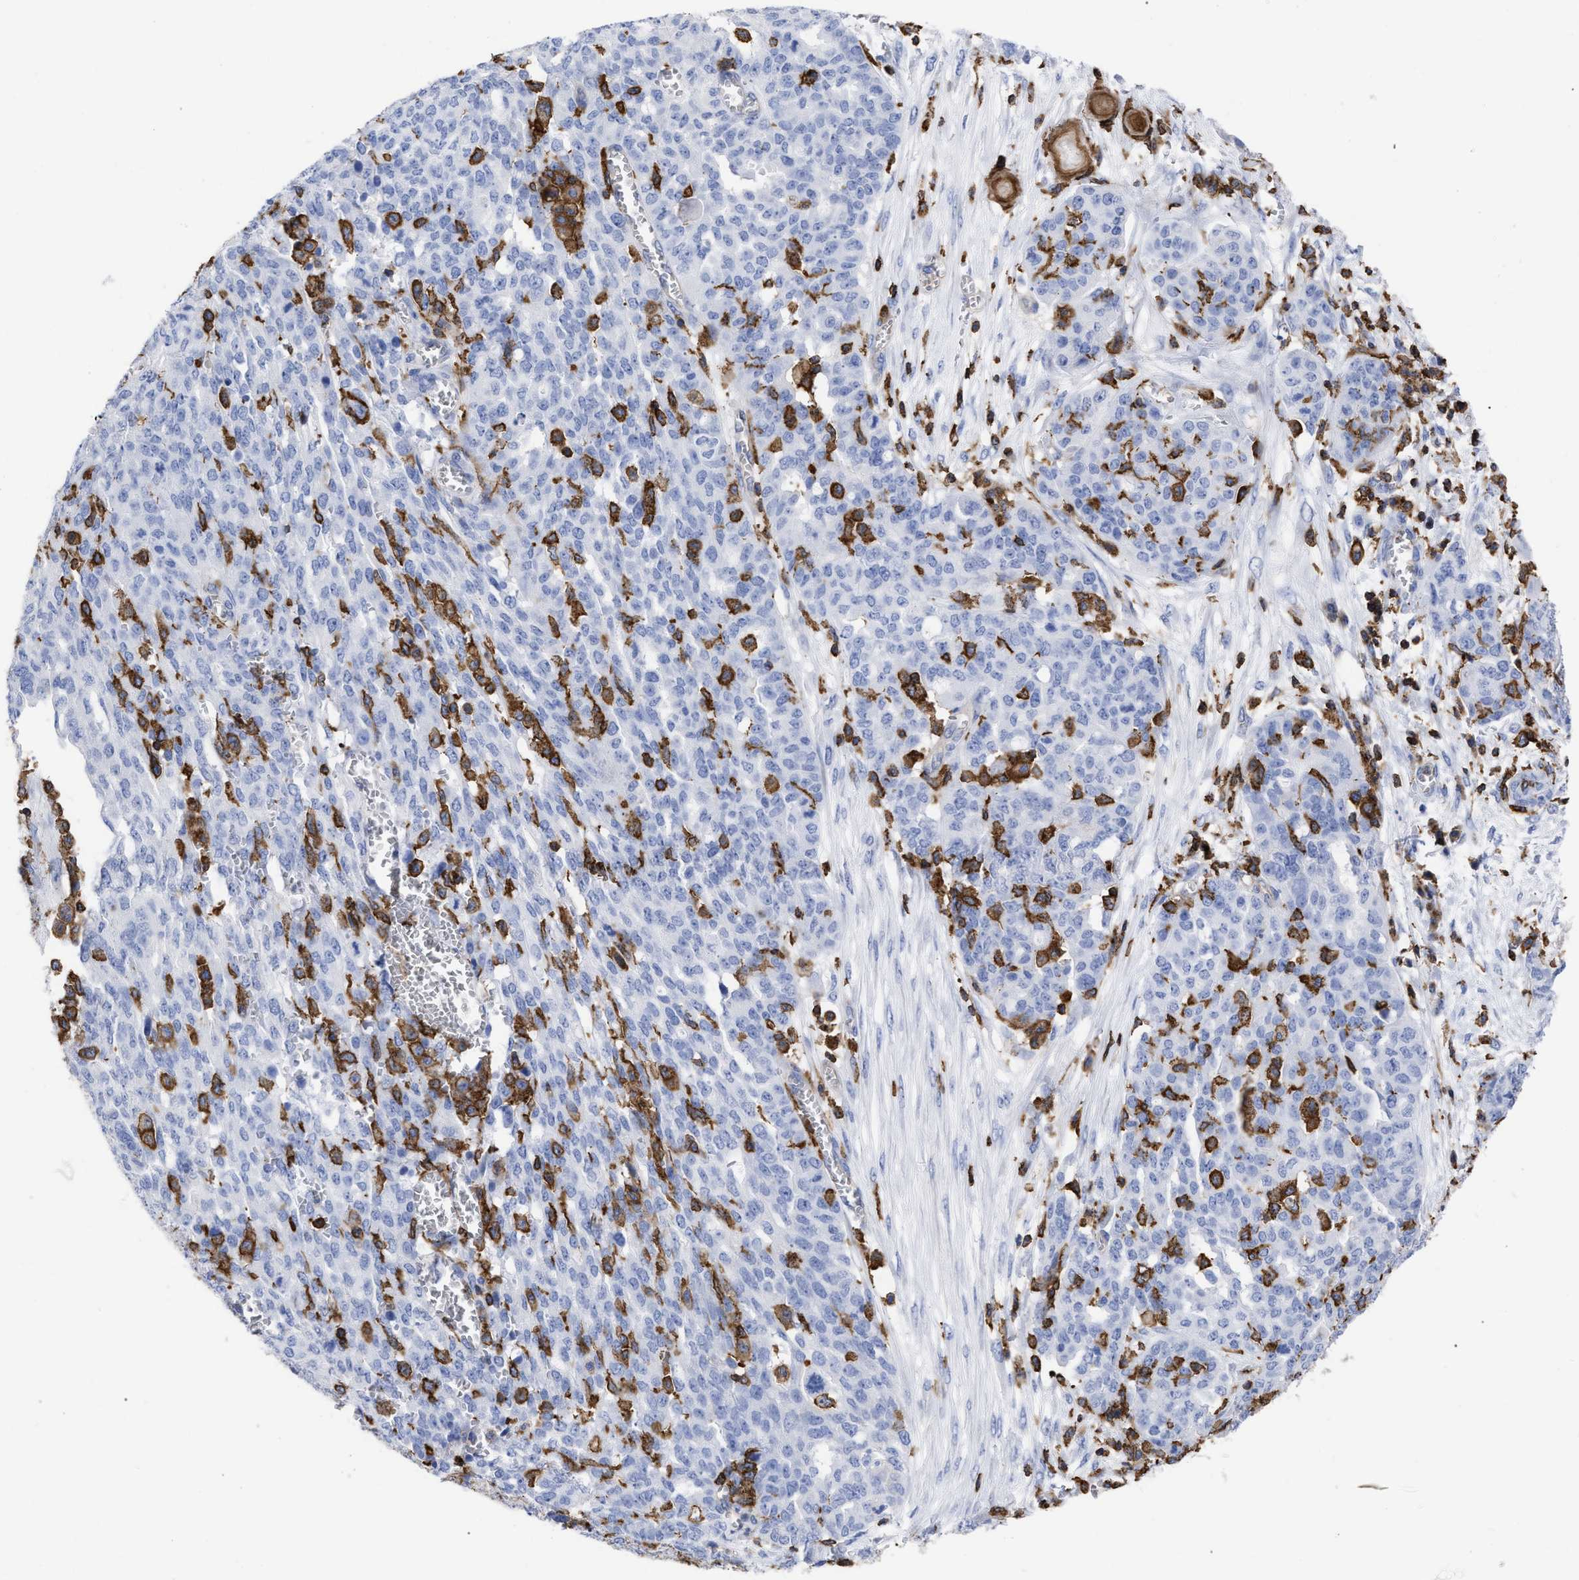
{"staining": {"intensity": "negative", "quantity": "none", "location": "none"}, "tissue": "ovarian cancer", "cell_type": "Tumor cells", "image_type": "cancer", "snomed": [{"axis": "morphology", "description": "Cystadenocarcinoma, serous, NOS"}, {"axis": "topography", "description": "Soft tissue"}, {"axis": "topography", "description": "Ovary"}], "caption": "Immunohistochemistry of ovarian serous cystadenocarcinoma shows no expression in tumor cells. (DAB immunohistochemistry, high magnification).", "gene": "HCLS1", "patient": {"sex": "female", "age": 57}}